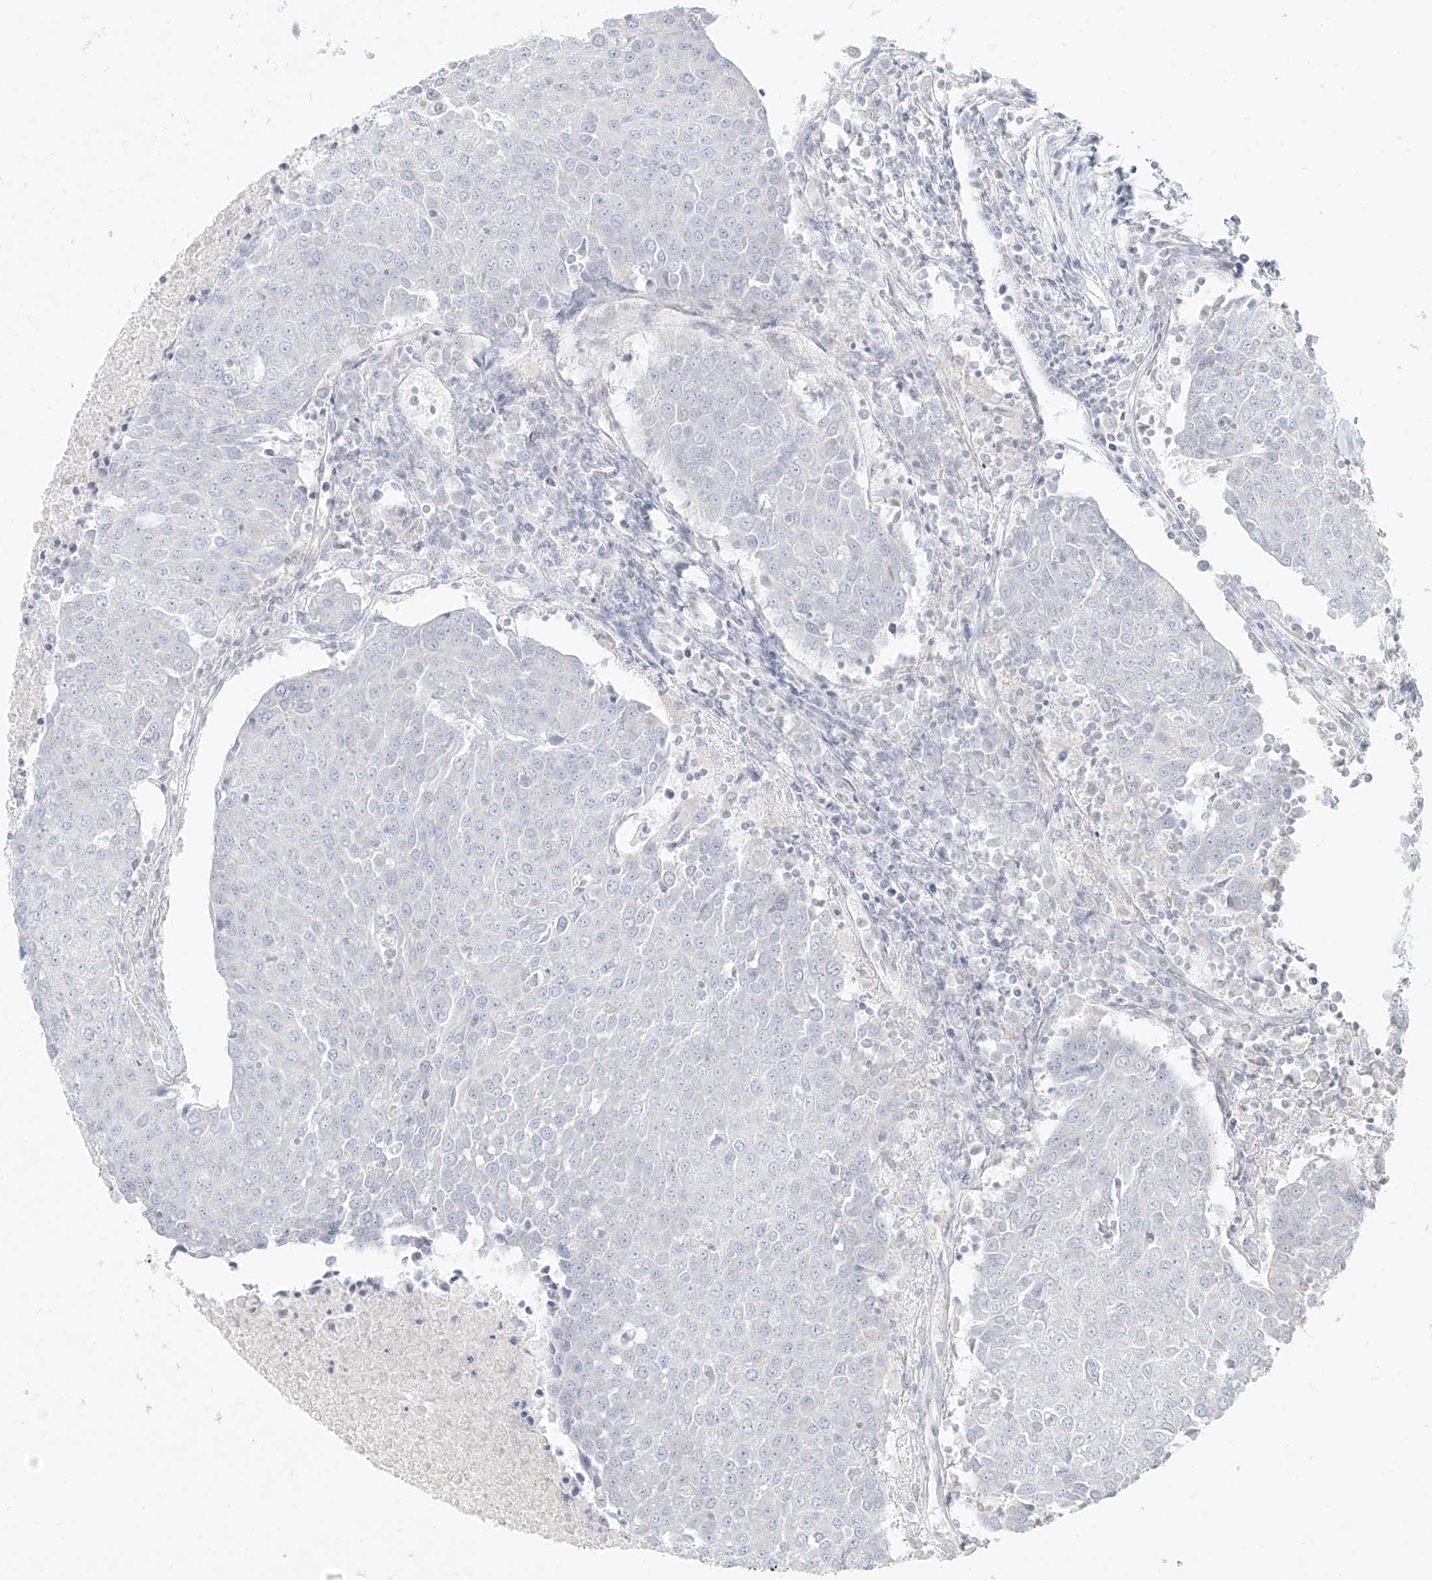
{"staining": {"intensity": "negative", "quantity": "none", "location": "none"}, "tissue": "urothelial cancer", "cell_type": "Tumor cells", "image_type": "cancer", "snomed": [{"axis": "morphology", "description": "Urothelial carcinoma, High grade"}, {"axis": "topography", "description": "Urinary bladder"}], "caption": "Tumor cells are negative for brown protein staining in urothelial cancer.", "gene": "ITPKB", "patient": {"sex": "female", "age": 85}}